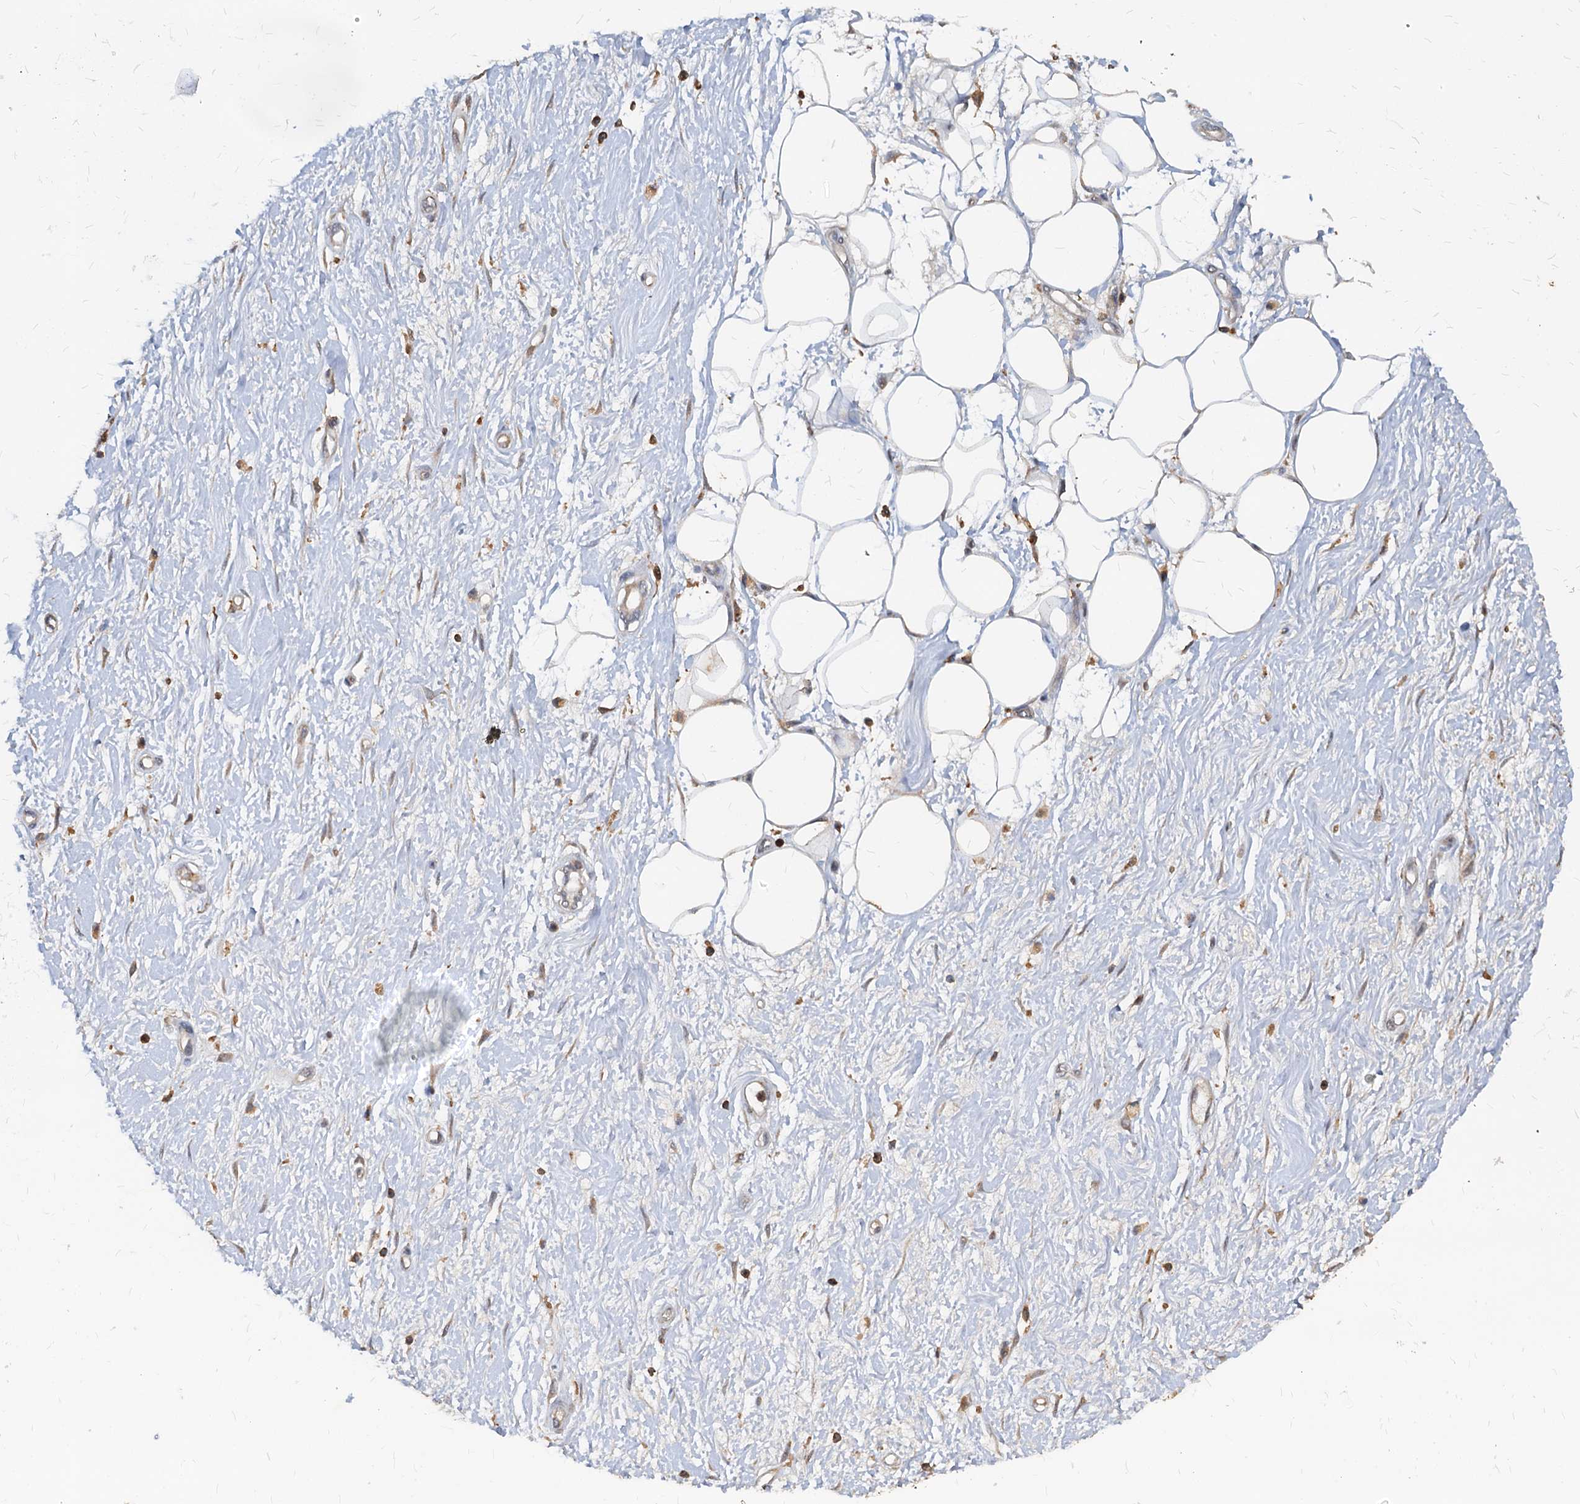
{"staining": {"intensity": "negative", "quantity": "none", "location": "none"}, "tissue": "adipose tissue", "cell_type": "Adipocytes", "image_type": "normal", "snomed": [{"axis": "morphology", "description": "Normal tissue, NOS"}, {"axis": "morphology", "description": "Adenocarcinoma, NOS"}, {"axis": "topography", "description": "Pancreas"}, {"axis": "topography", "description": "Peripheral nerve tissue"}], "caption": "IHC of benign adipose tissue exhibits no expression in adipocytes. The staining is performed using DAB brown chromogen with nuclei counter-stained in using hematoxylin.", "gene": "LCP2", "patient": {"sex": "male", "age": 59}}